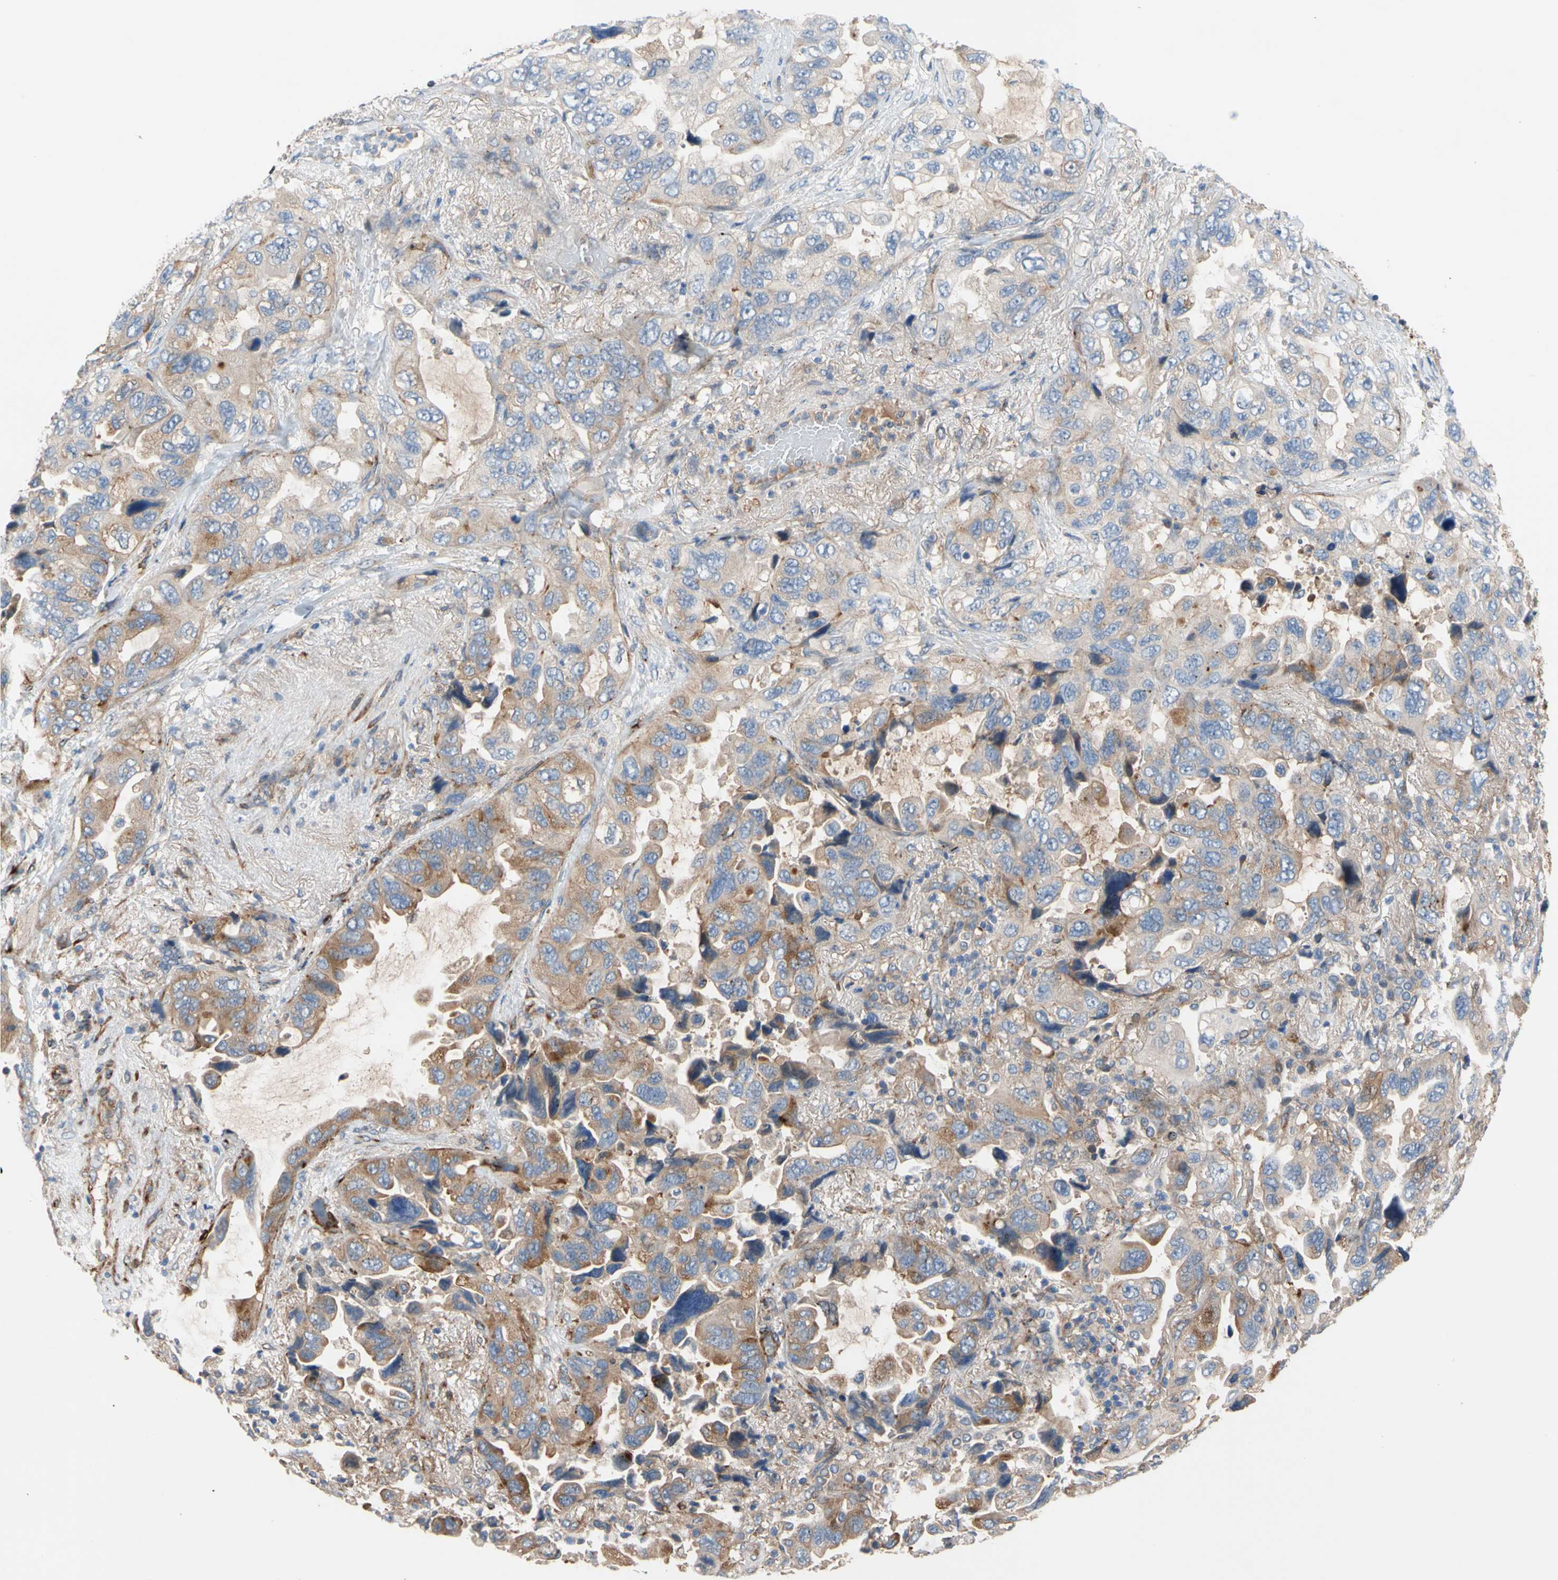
{"staining": {"intensity": "moderate", "quantity": ">75%", "location": "cytoplasmic/membranous"}, "tissue": "lung cancer", "cell_type": "Tumor cells", "image_type": "cancer", "snomed": [{"axis": "morphology", "description": "Squamous cell carcinoma, NOS"}, {"axis": "topography", "description": "Lung"}], "caption": "Moderate cytoplasmic/membranous protein positivity is identified in about >75% of tumor cells in lung cancer.", "gene": "ENTREP3", "patient": {"sex": "female", "age": 73}}